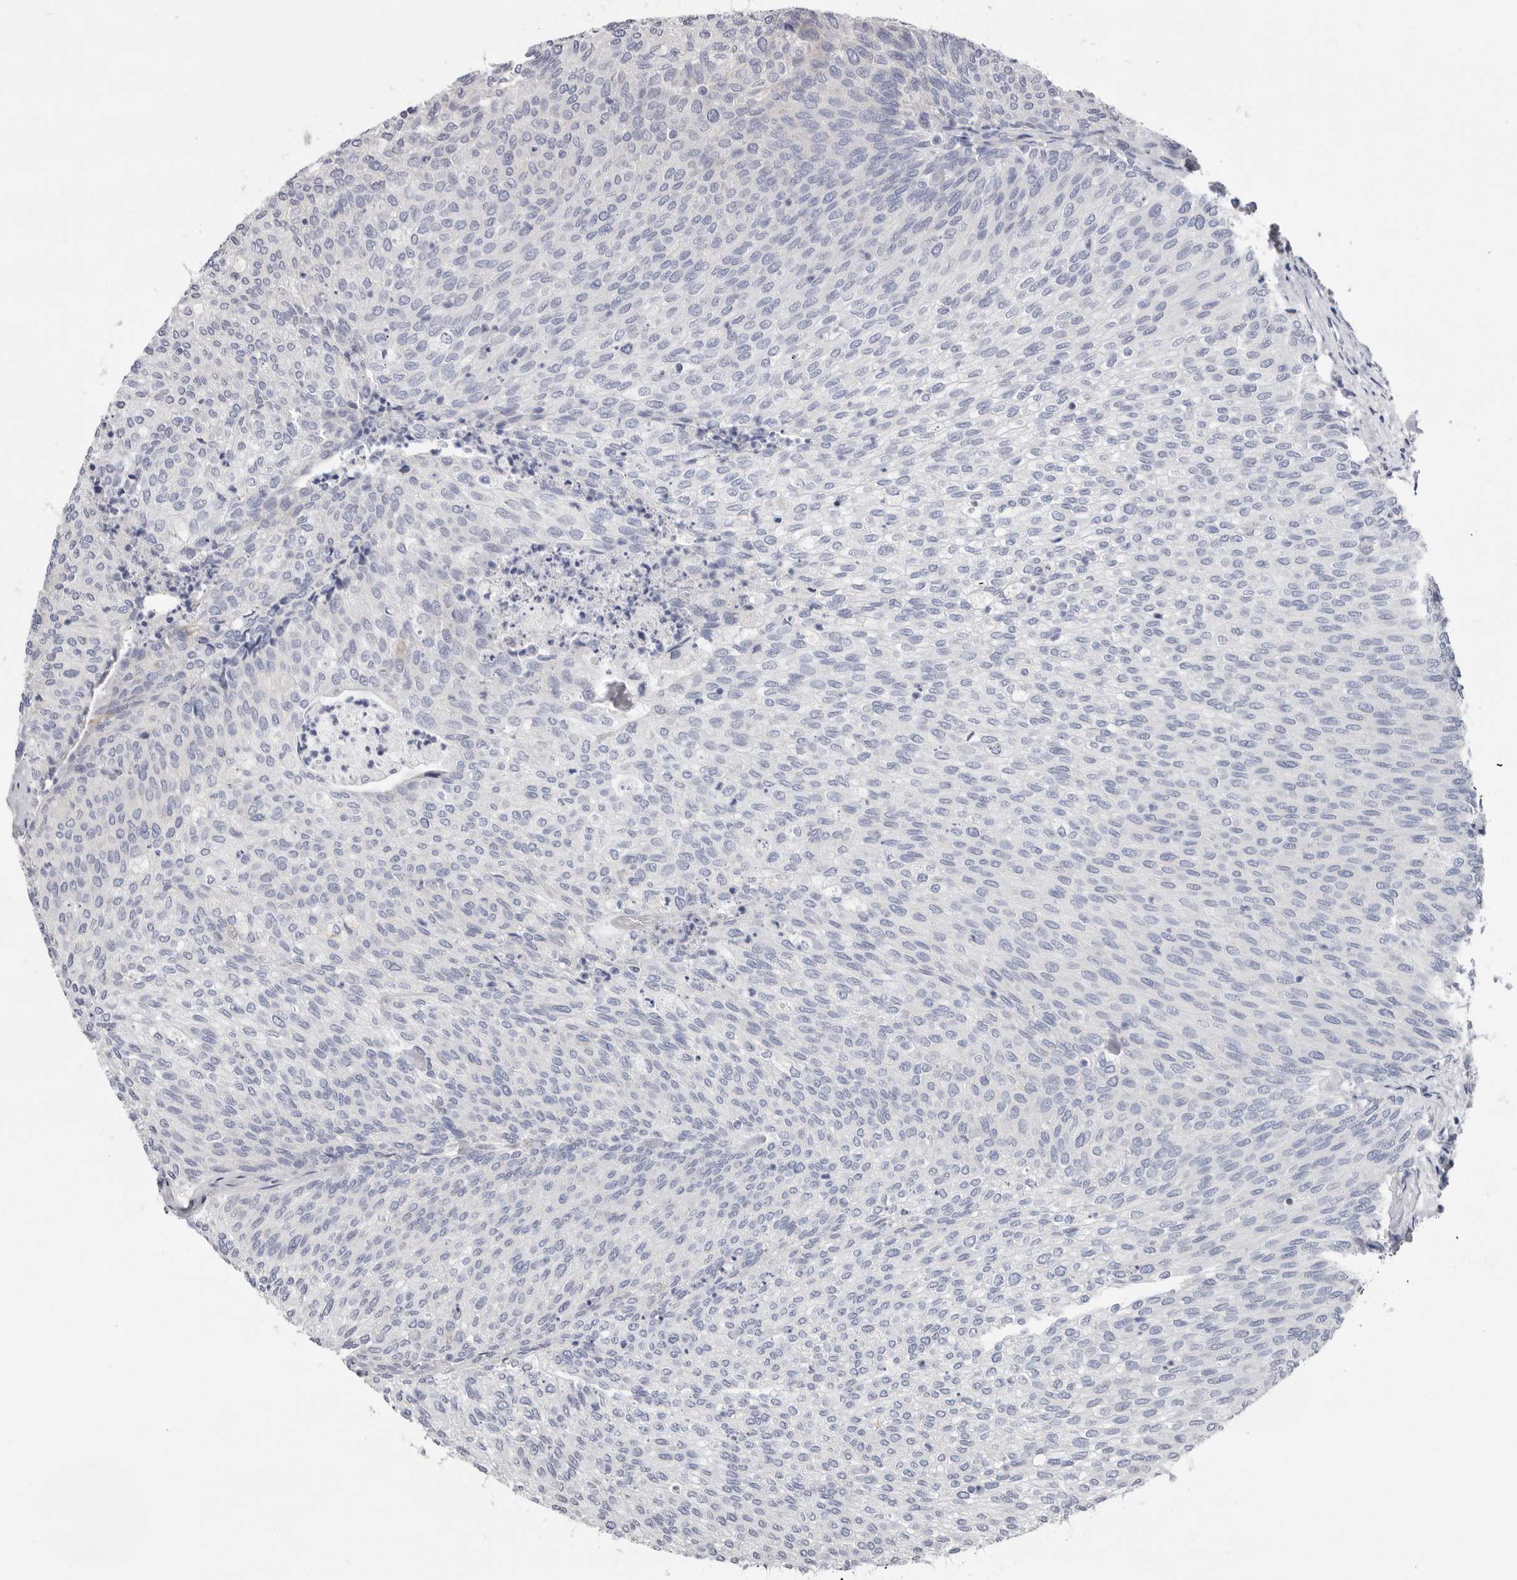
{"staining": {"intensity": "negative", "quantity": "none", "location": "none"}, "tissue": "urothelial cancer", "cell_type": "Tumor cells", "image_type": "cancer", "snomed": [{"axis": "morphology", "description": "Urothelial carcinoma, Low grade"}, {"axis": "topography", "description": "Urinary bladder"}], "caption": "Histopathology image shows no significant protein staining in tumor cells of urothelial cancer.", "gene": "RSPO2", "patient": {"sex": "female", "age": 79}}